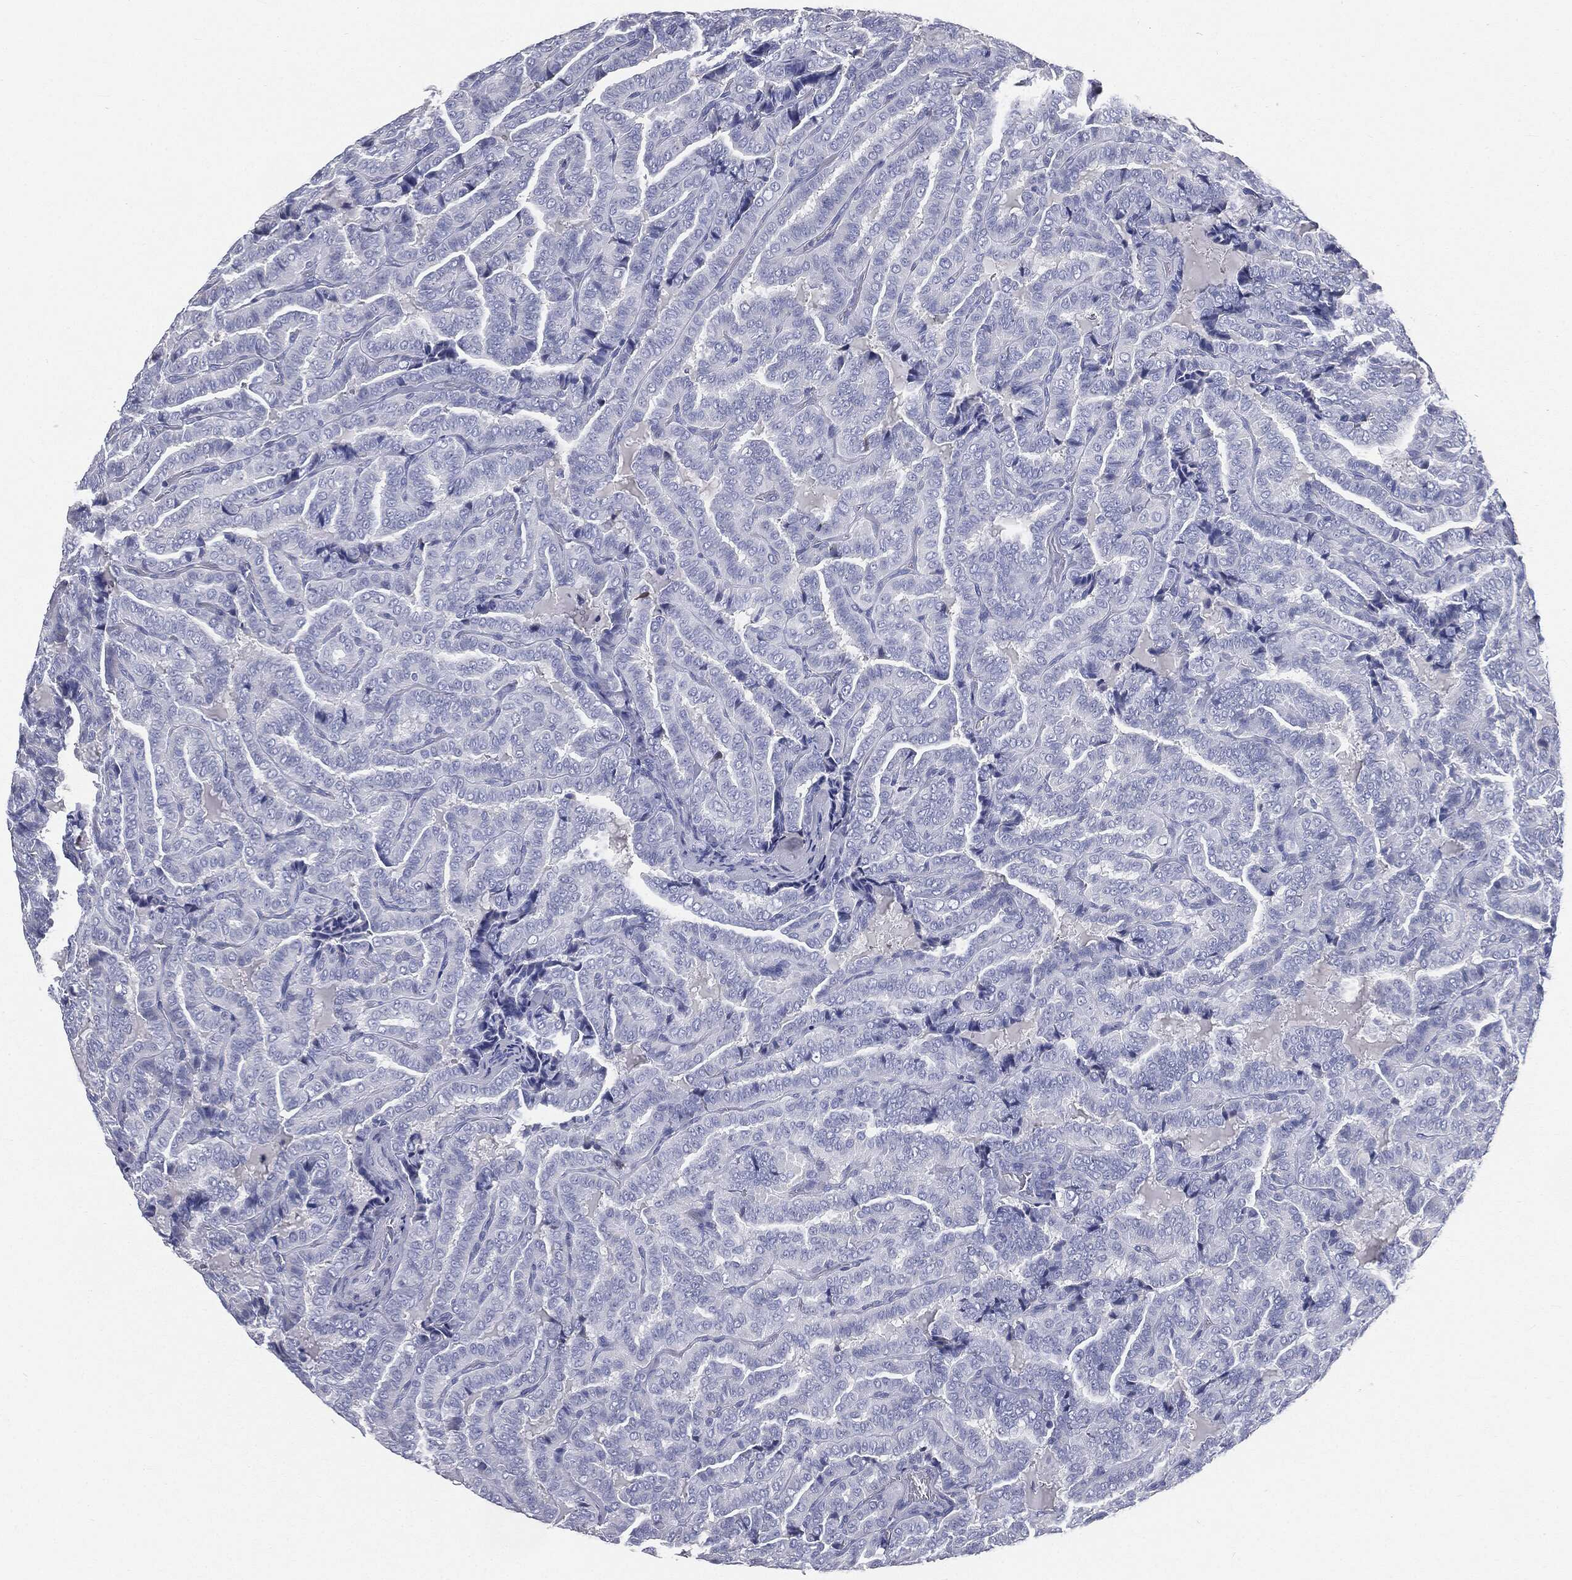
{"staining": {"intensity": "negative", "quantity": "none", "location": "none"}, "tissue": "thyroid cancer", "cell_type": "Tumor cells", "image_type": "cancer", "snomed": [{"axis": "morphology", "description": "Papillary adenocarcinoma, NOS"}, {"axis": "topography", "description": "Thyroid gland"}], "caption": "Tumor cells show no significant positivity in thyroid cancer.", "gene": "CUZD1", "patient": {"sex": "female", "age": 39}}